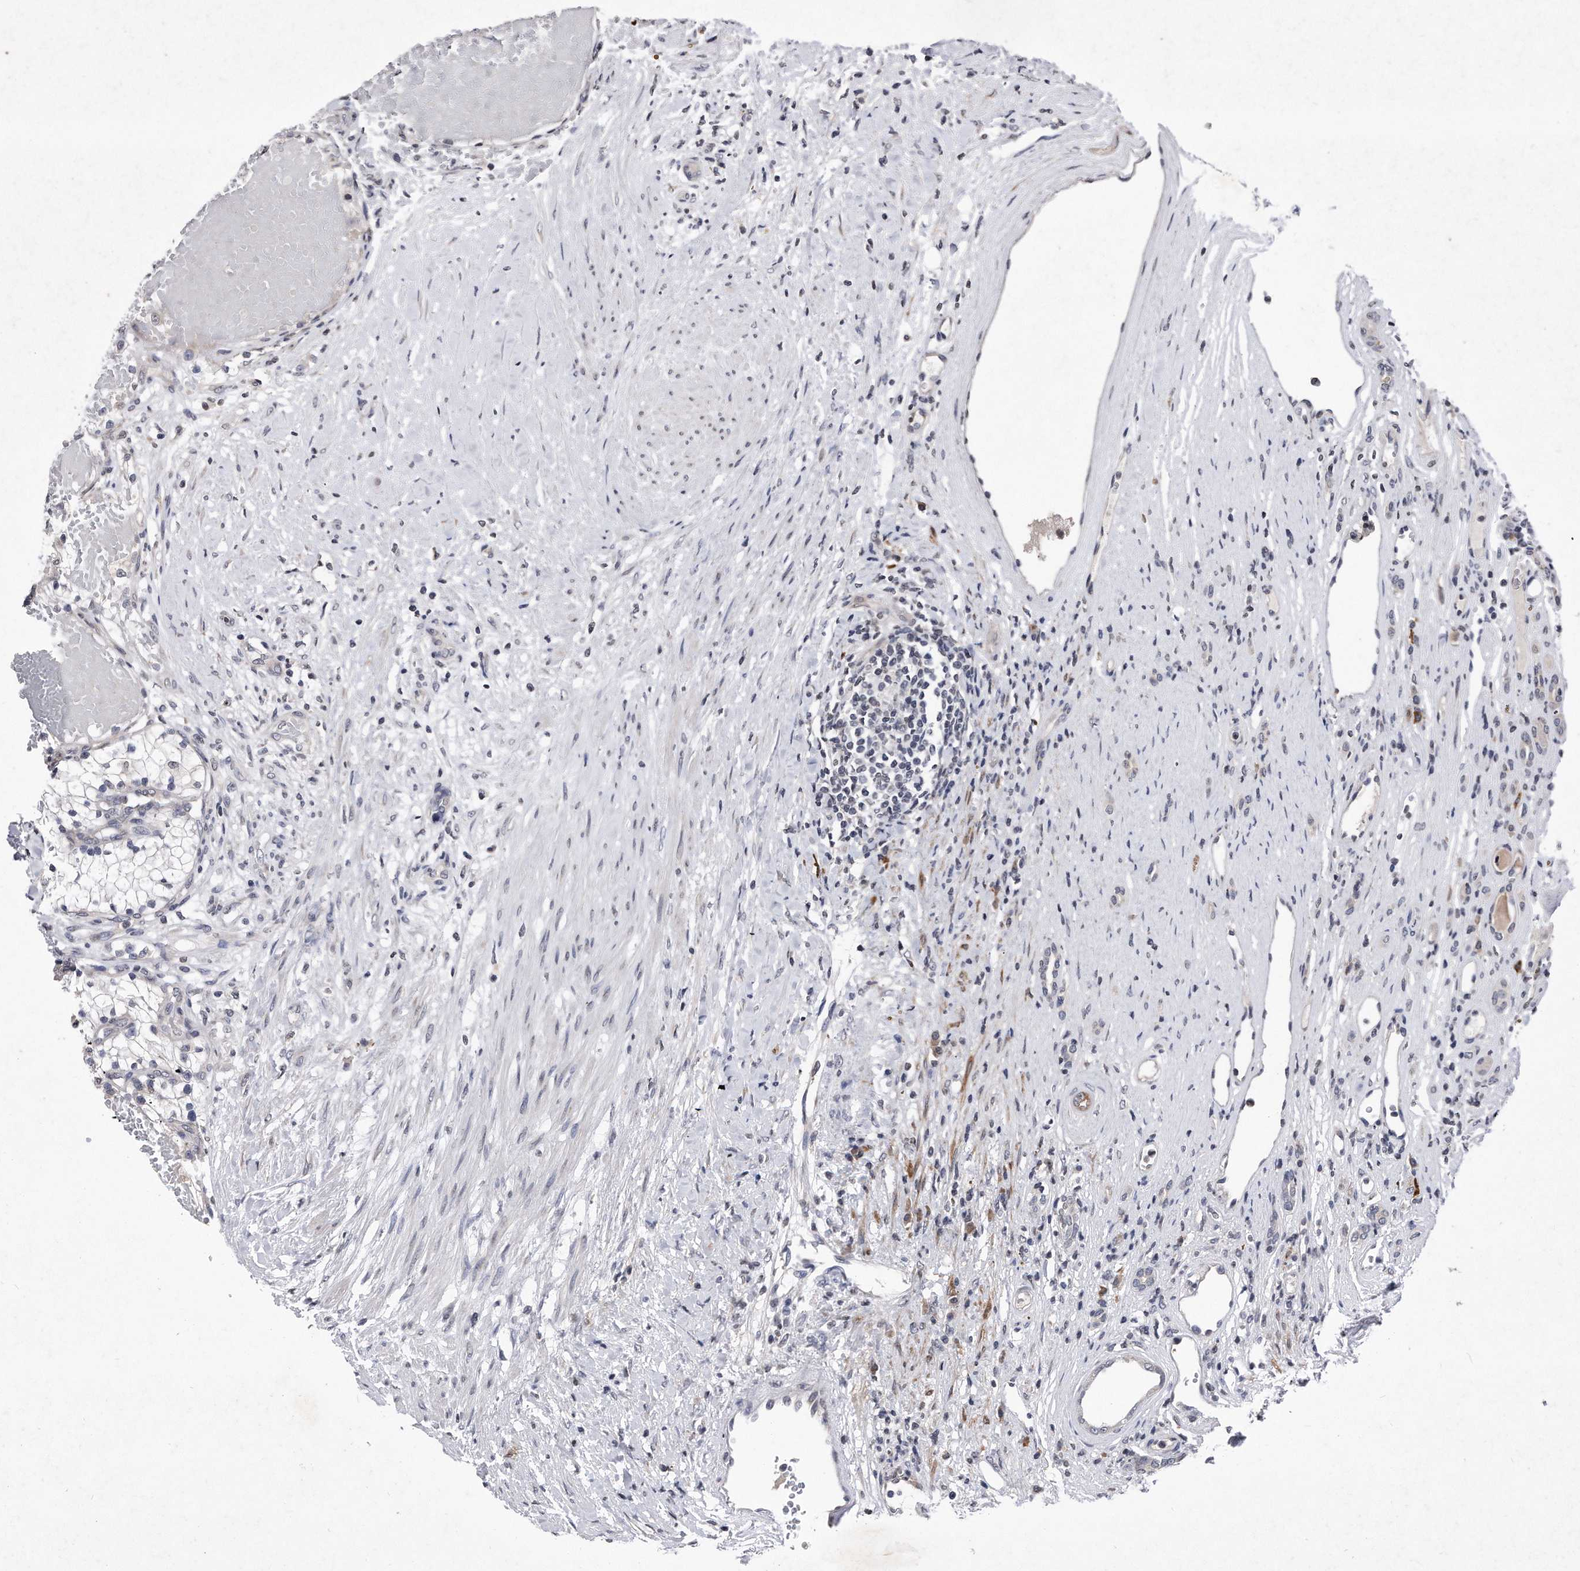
{"staining": {"intensity": "negative", "quantity": "none", "location": "none"}, "tissue": "renal cancer", "cell_type": "Tumor cells", "image_type": "cancer", "snomed": [{"axis": "morphology", "description": "Normal tissue, NOS"}, {"axis": "morphology", "description": "Adenocarcinoma, NOS"}, {"axis": "topography", "description": "Kidney"}], "caption": "A histopathology image of human renal adenocarcinoma is negative for staining in tumor cells. Brightfield microscopy of immunohistochemistry (IHC) stained with DAB (brown) and hematoxylin (blue), captured at high magnification.", "gene": "DAB1", "patient": {"sex": "male", "age": 68}}